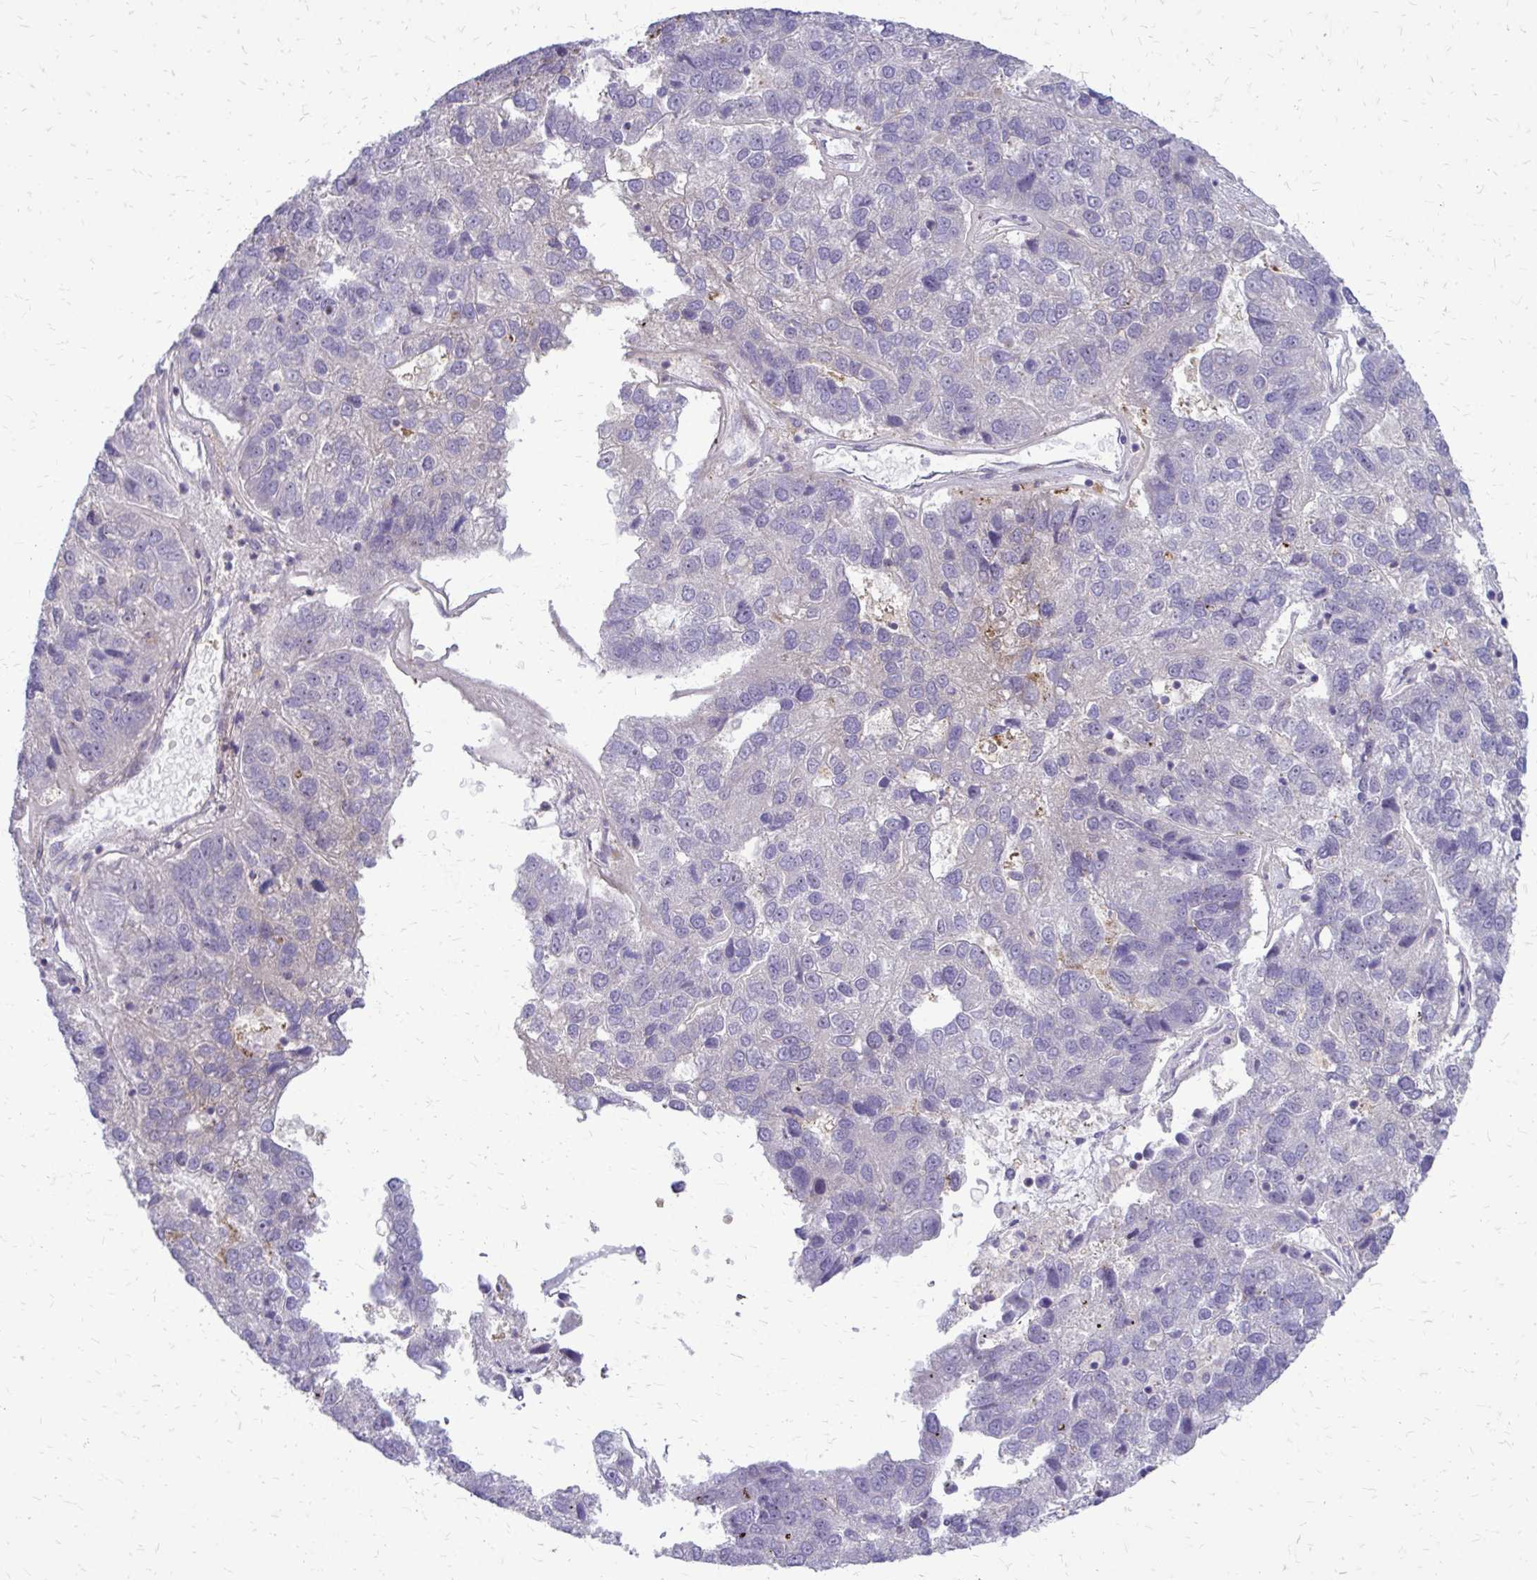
{"staining": {"intensity": "negative", "quantity": "none", "location": "none"}, "tissue": "pancreatic cancer", "cell_type": "Tumor cells", "image_type": "cancer", "snomed": [{"axis": "morphology", "description": "Adenocarcinoma, NOS"}, {"axis": "topography", "description": "Pancreas"}], "caption": "Immunohistochemistry (IHC) of pancreatic cancer demonstrates no expression in tumor cells. (Brightfield microscopy of DAB immunohistochemistry (IHC) at high magnification).", "gene": "PPDPFL", "patient": {"sex": "female", "age": 61}}